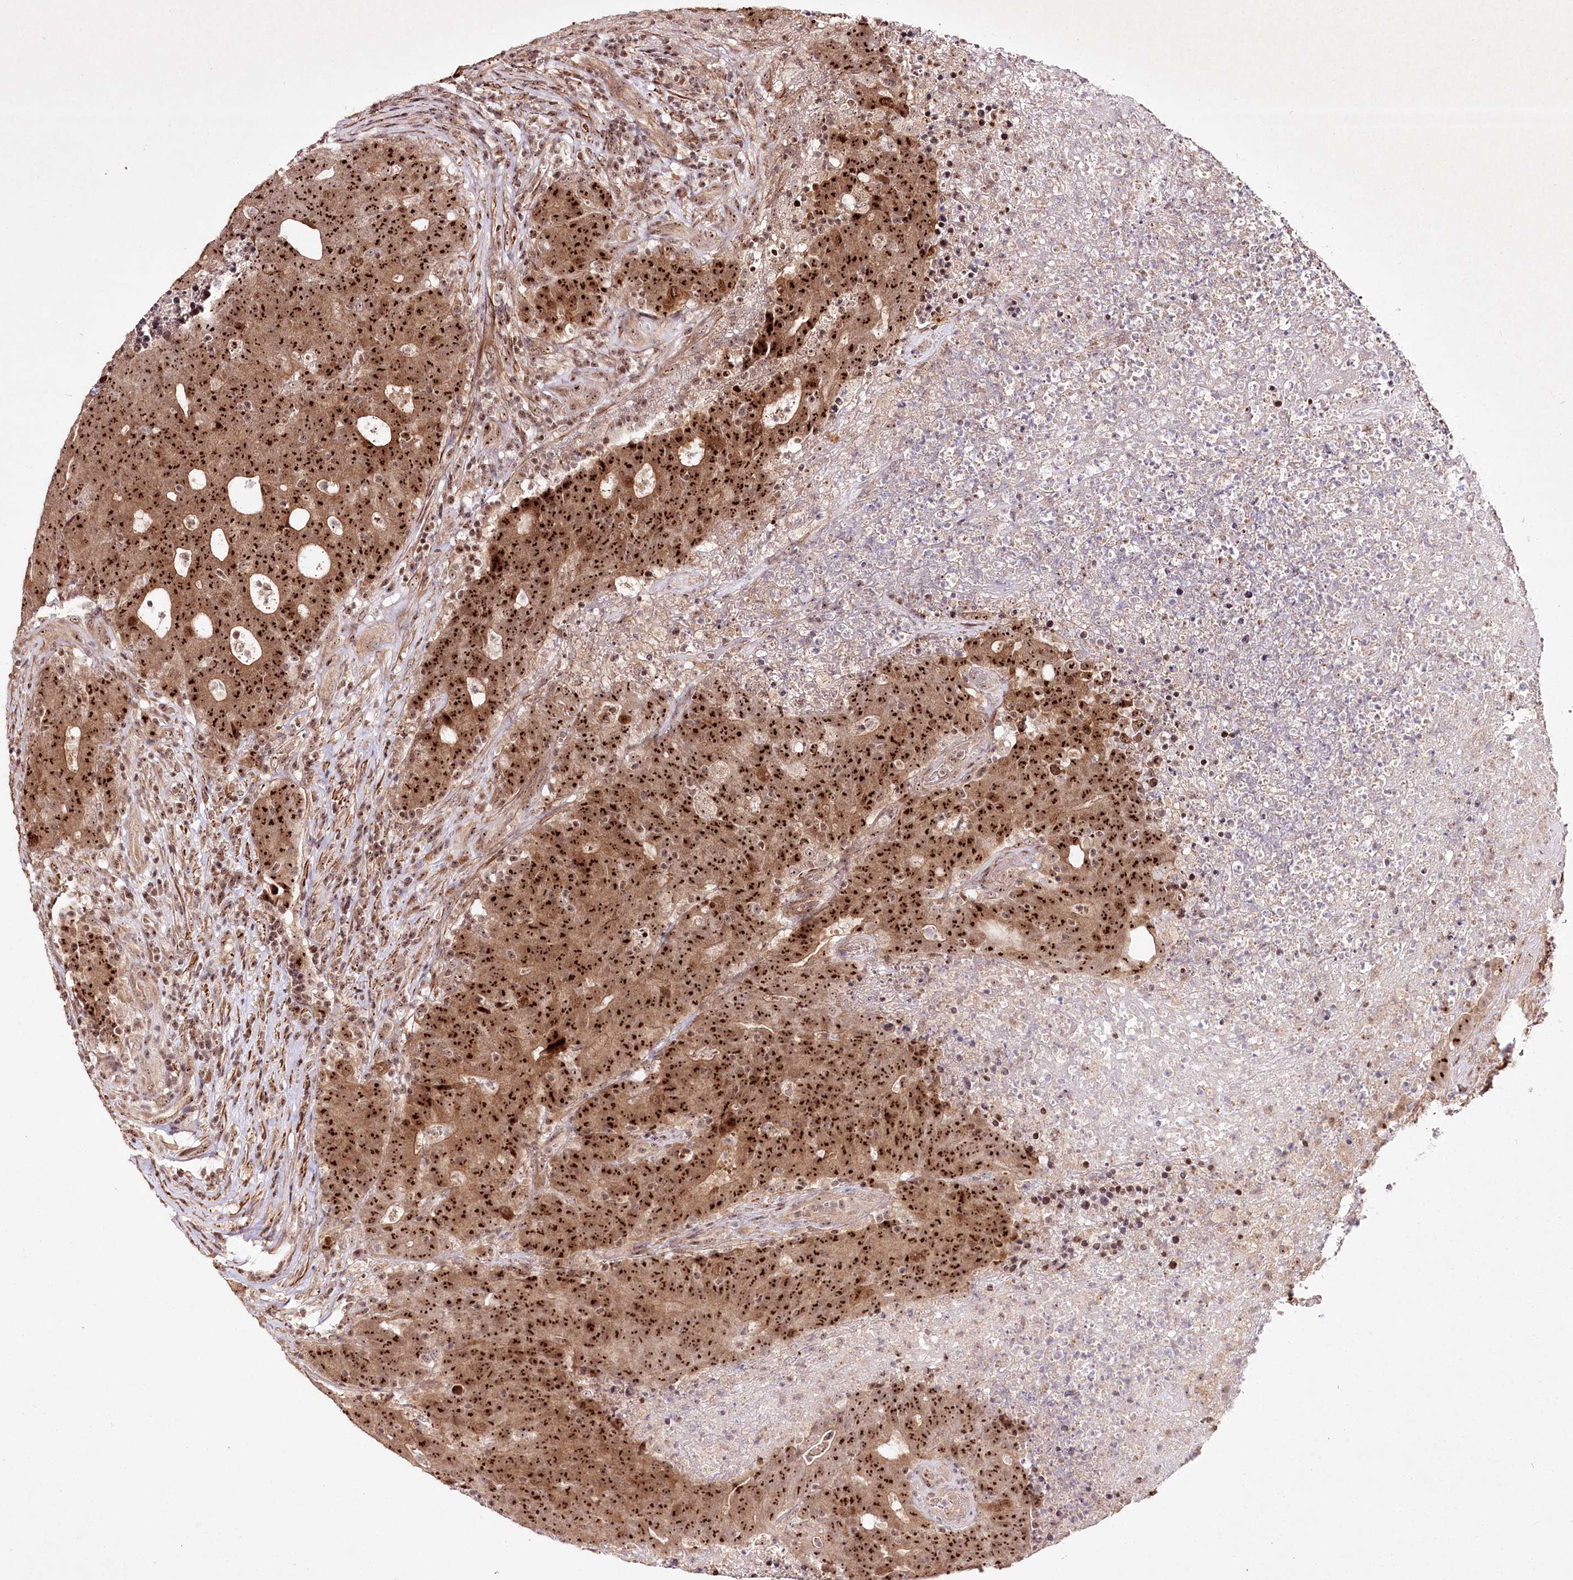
{"staining": {"intensity": "moderate", "quantity": ">75%", "location": "cytoplasmic/membranous,nuclear"}, "tissue": "colorectal cancer", "cell_type": "Tumor cells", "image_type": "cancer", "snomed": [{"axis": "morphology", "description": "Adenocarcinoma, NOS"}, {"axis": "topography", "description": "Colon"}], "caption": "A photomicrograph of adenocarcinoma (colorectal) stained for a protein exhibits moderate cytoplasmic/membranous and nuclear brown staining in tumor cells.", "gene": "CCDC59", "patient": {"sex": "female", "age": 75}}